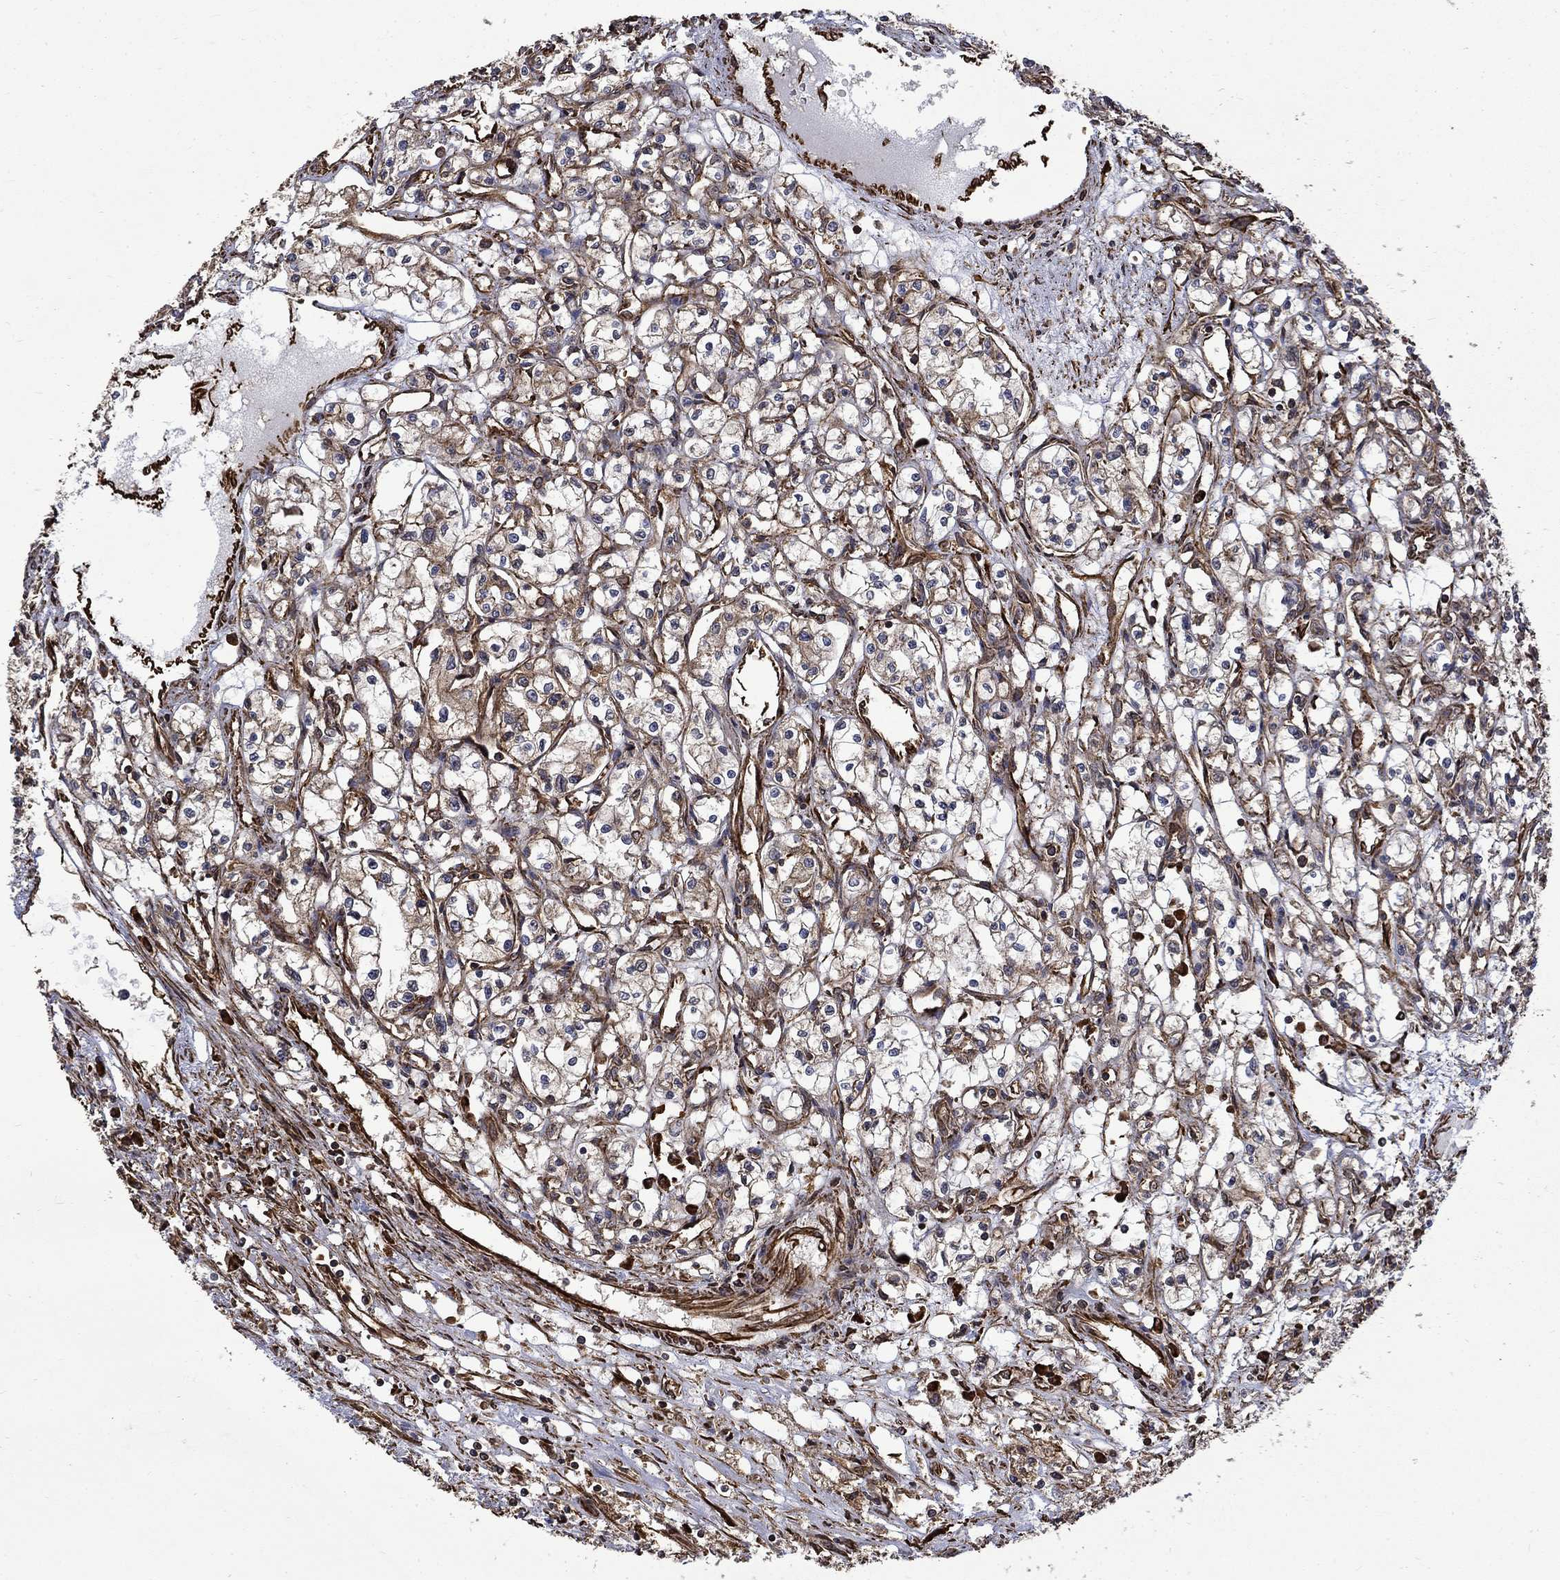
{"staining": {"intensity": "moderate", "quantity": ">75%", "location": "cytoplasmic/membranous"}, "tissue": "renal cancer", "cell_type": "Tumor cells", "image_type": "cancer", "snomed": [{"axis": "morphology", "description": "Adenocarcinoma, NOS"}, {"axis": "topography", "description": "Kidney"}], "caption": "The histopathology image demonstrates staining of adenocarcinoma (renal), revealing moderate cytoplasmic/membranous protein expression (brown color) within tumor cells.", "gene": "CUTC", "patient": {"sex": "male", "age": 56}}